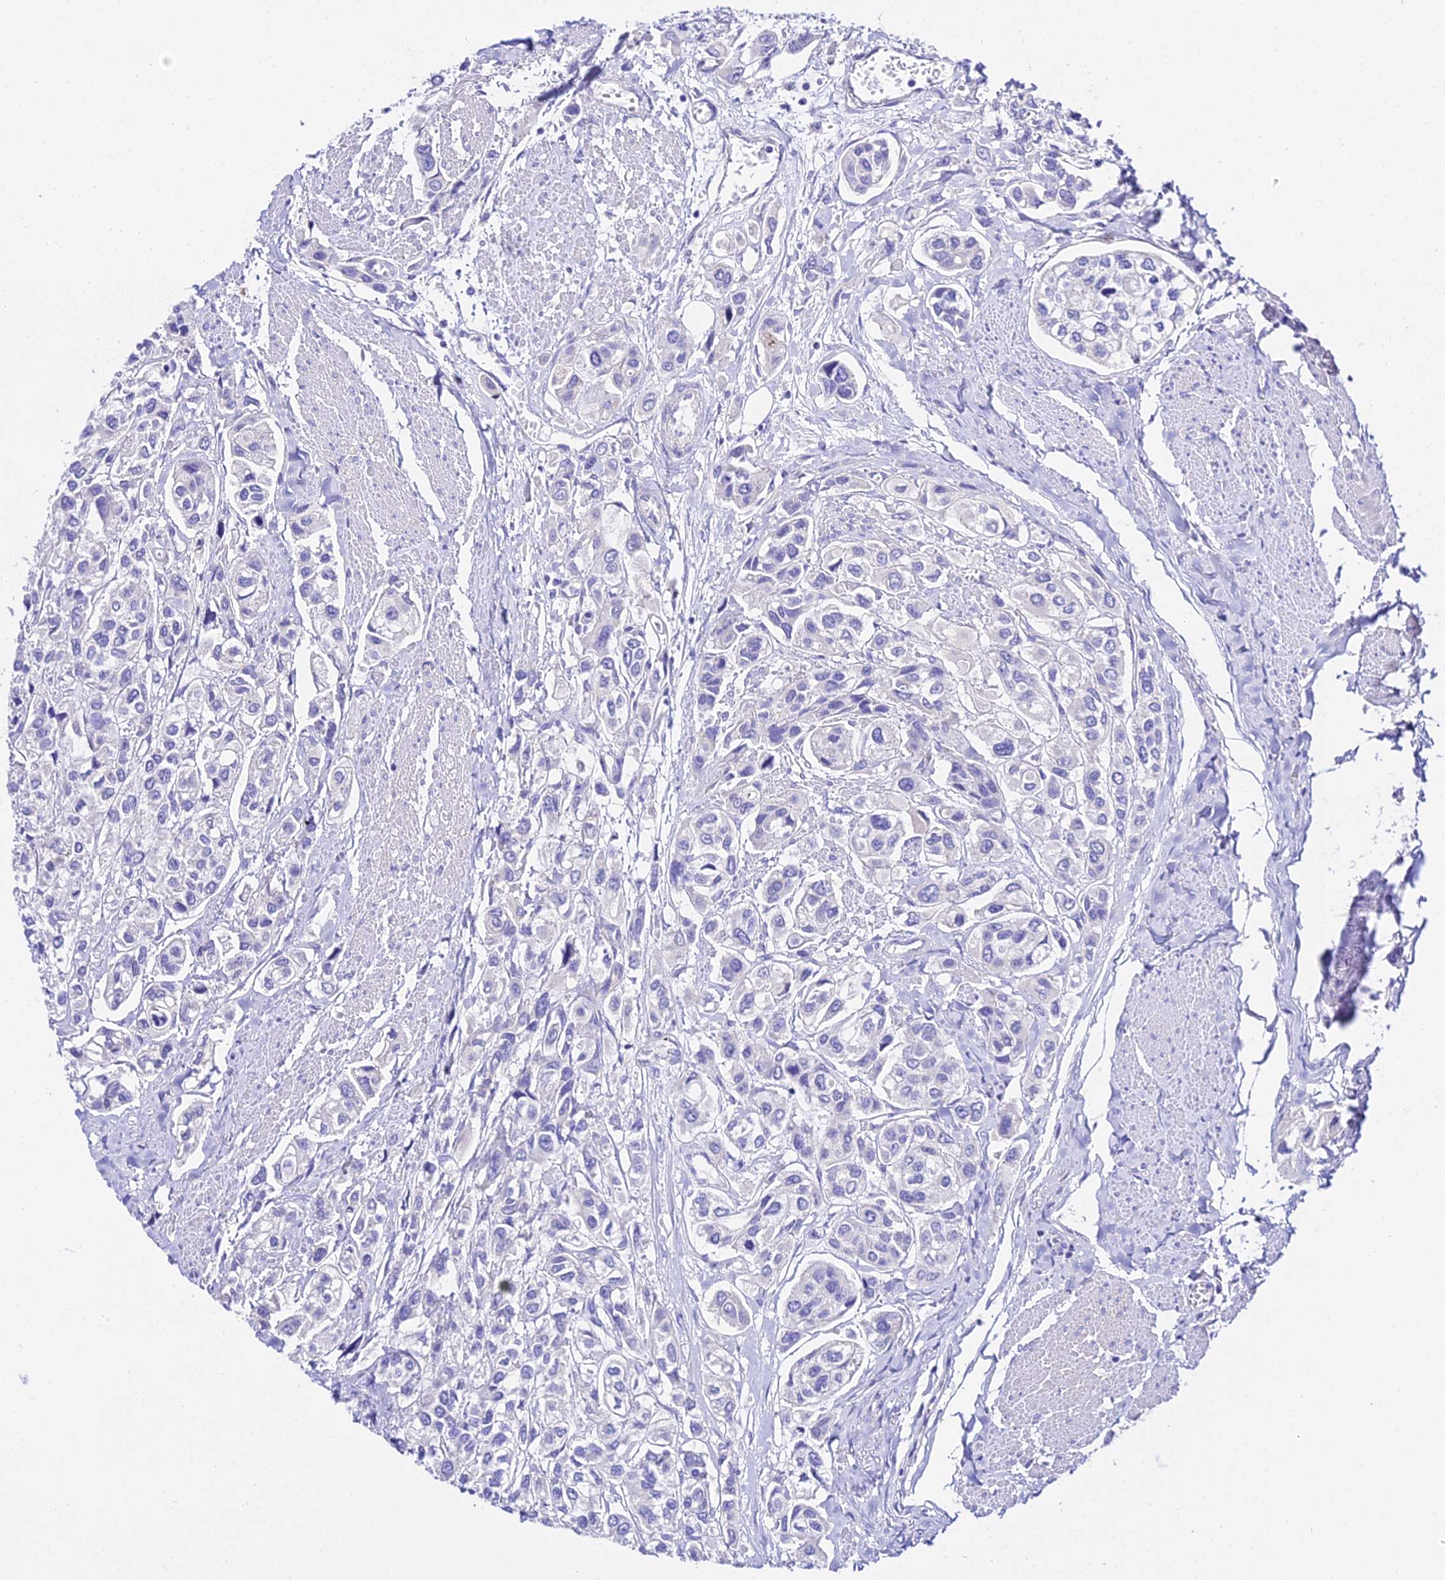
{"staining": {"intensity": "negative", "quantity": "none", "location": "none"}, "tissue": "urothelial cancer", "cell_type": "Tumor cells", "image_type": "cancer", "snomed": [{"axis": "morphology", "description": "Urothelial carcinoma, High grade"}, {"axis": "topography", "description": "Urinary bladder"}], "caption": "Tumor cells show no significant protein positivity in urothelial carcinoma (high-grade).", "gene": "TMEM117", "patient": {"sex": "male", "age": 67}}